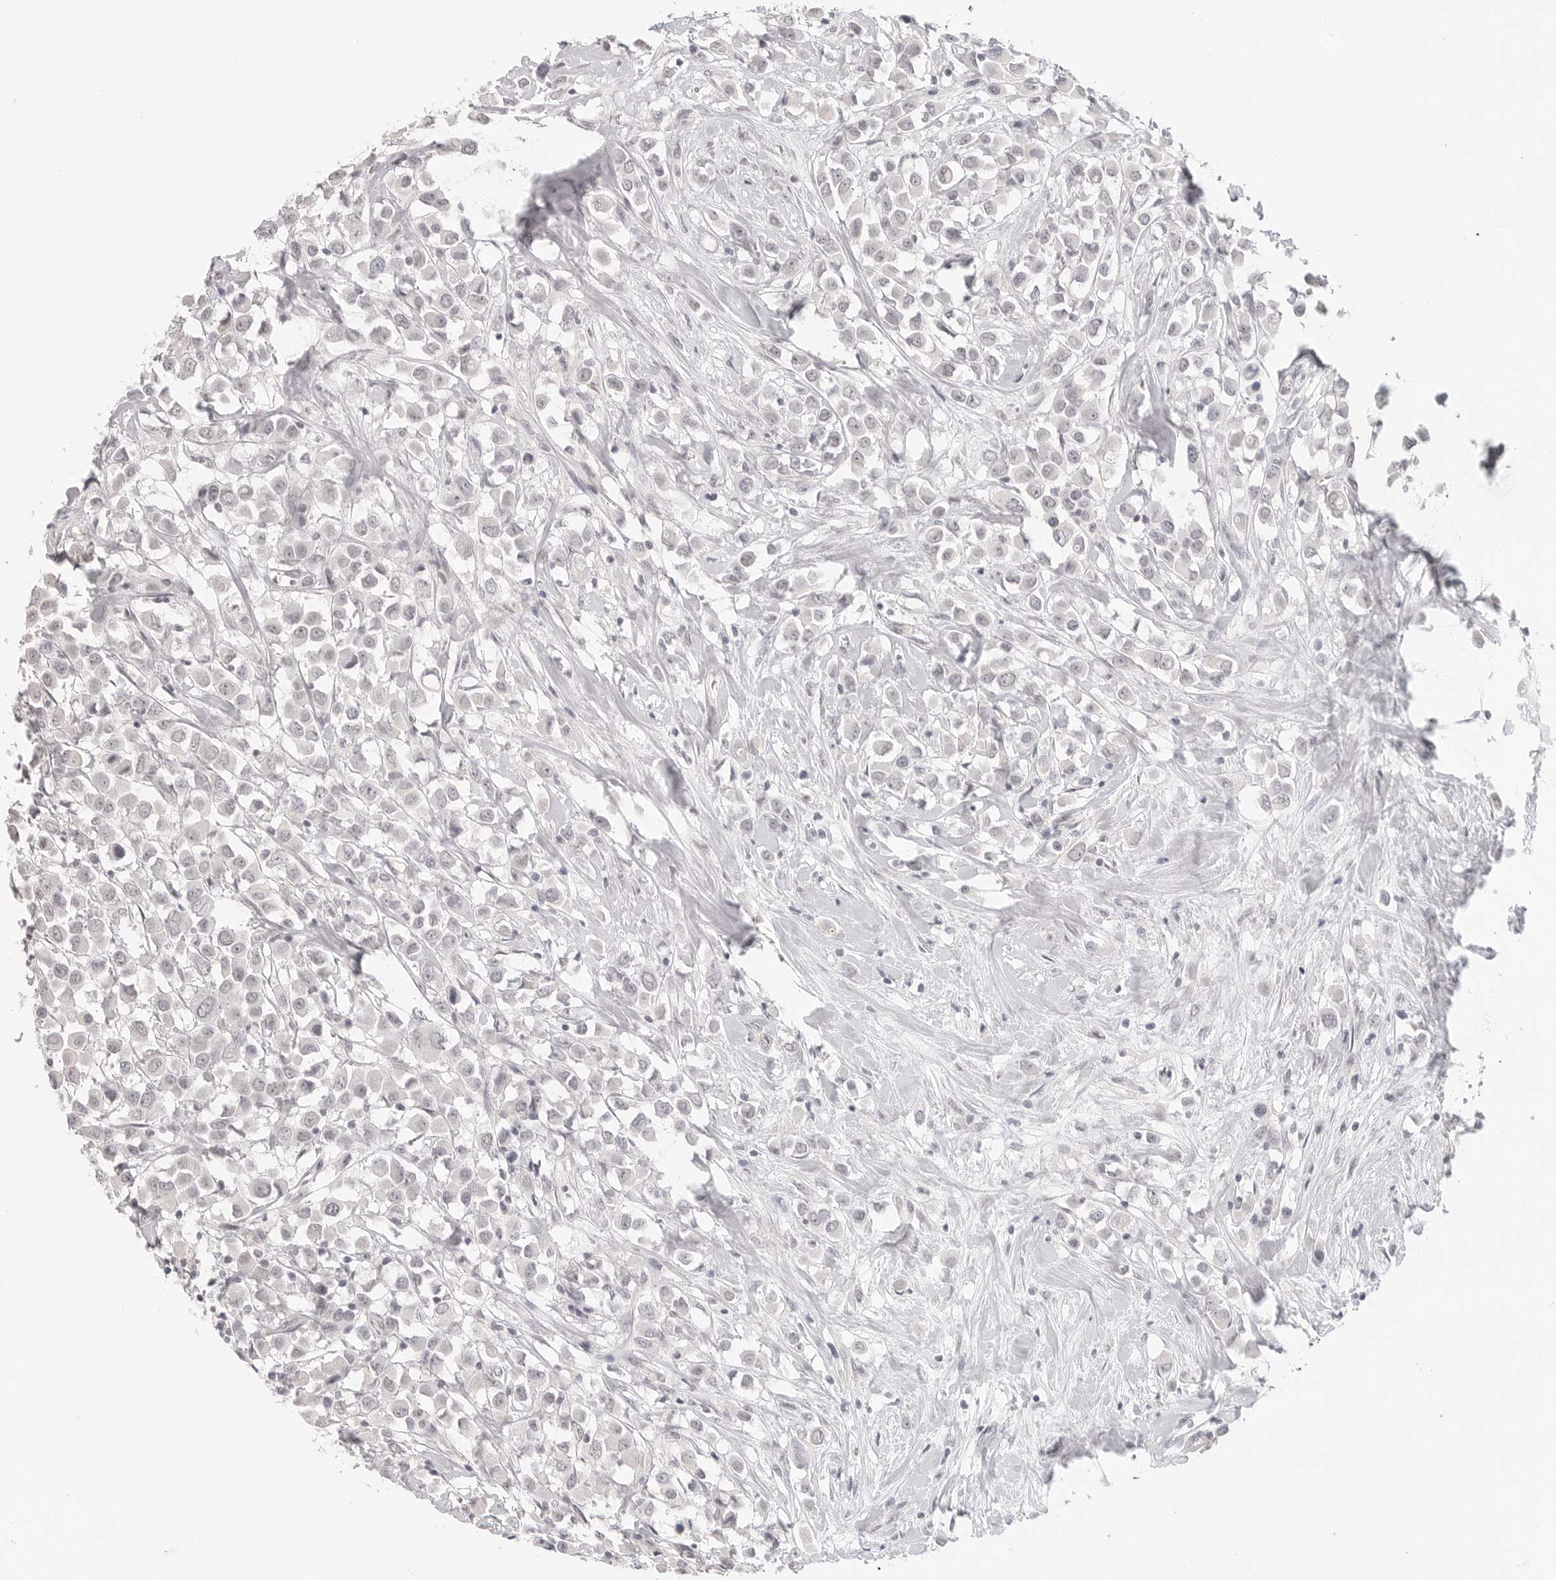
{"staining": {"intensity": "negative", "quantity": "none", "location": "none"}, "tissue": "breast cancer", "cell_type": "Tumor cells", "image_type": "cancer", "snomed": [{"axis": "morphology", "description": "Duct carcinoma"}, {"axis": "topography", "description": "Breast"}], "caption": "Image shows no significant protein expression in tumor cells of breast cancer (invasive ductal carcinoma). (DAB immunohistochemistry visualized using brightfield microscopy, high magnification).", "gene": "KLK11", "patient": {"sex": "female", "age": 61}}